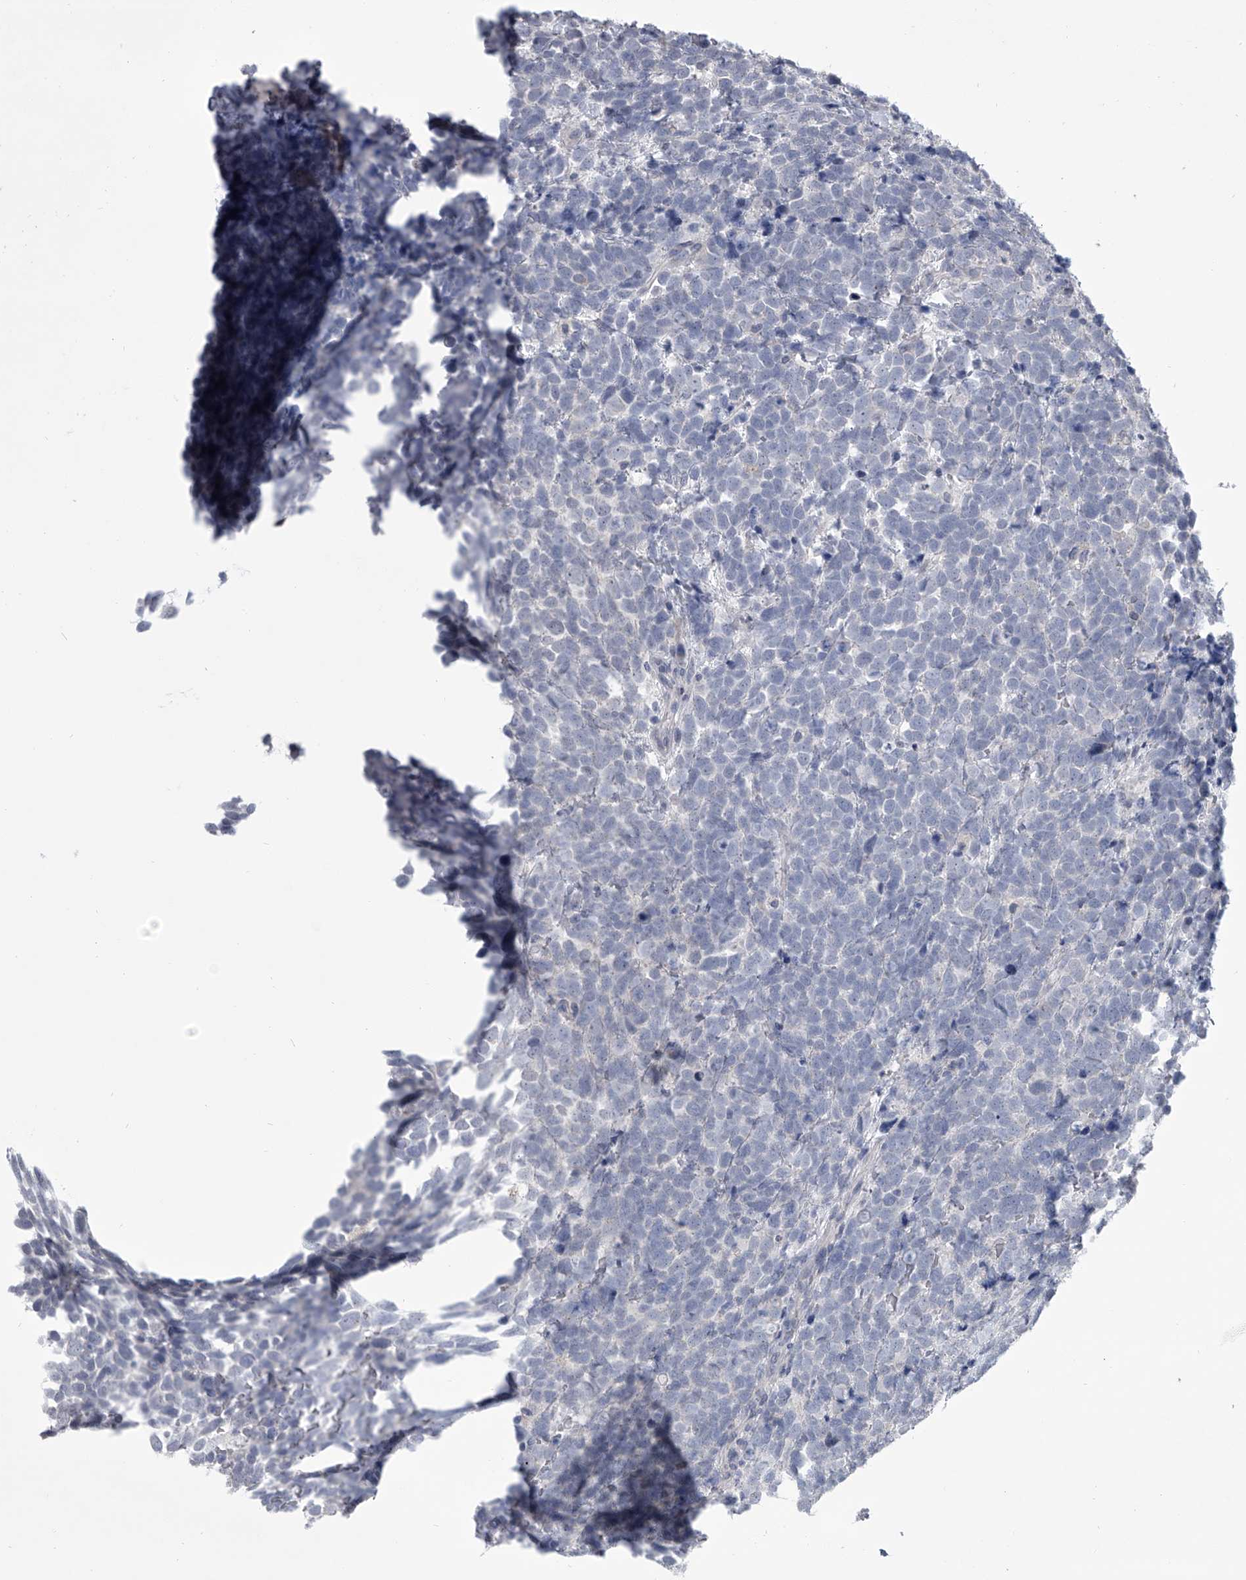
{"staining": {"intensity": "negative", "quantity": "none", "location": "none"}, "tissue": "urothelial cancer", "cell_type": "Tumor cells", "image_type": "cancer", "snomed": [{"axis": "morphology", "description": "Urothelial carcinoma, High grade"}, {"axis": "topography", "description": "Urinary bladder"}], "caption": "Tumor cells are negative for protein expression in human urothelial cancer.", "gene": "HEATR6", "patient": {"sex": "female", "age": 82}}